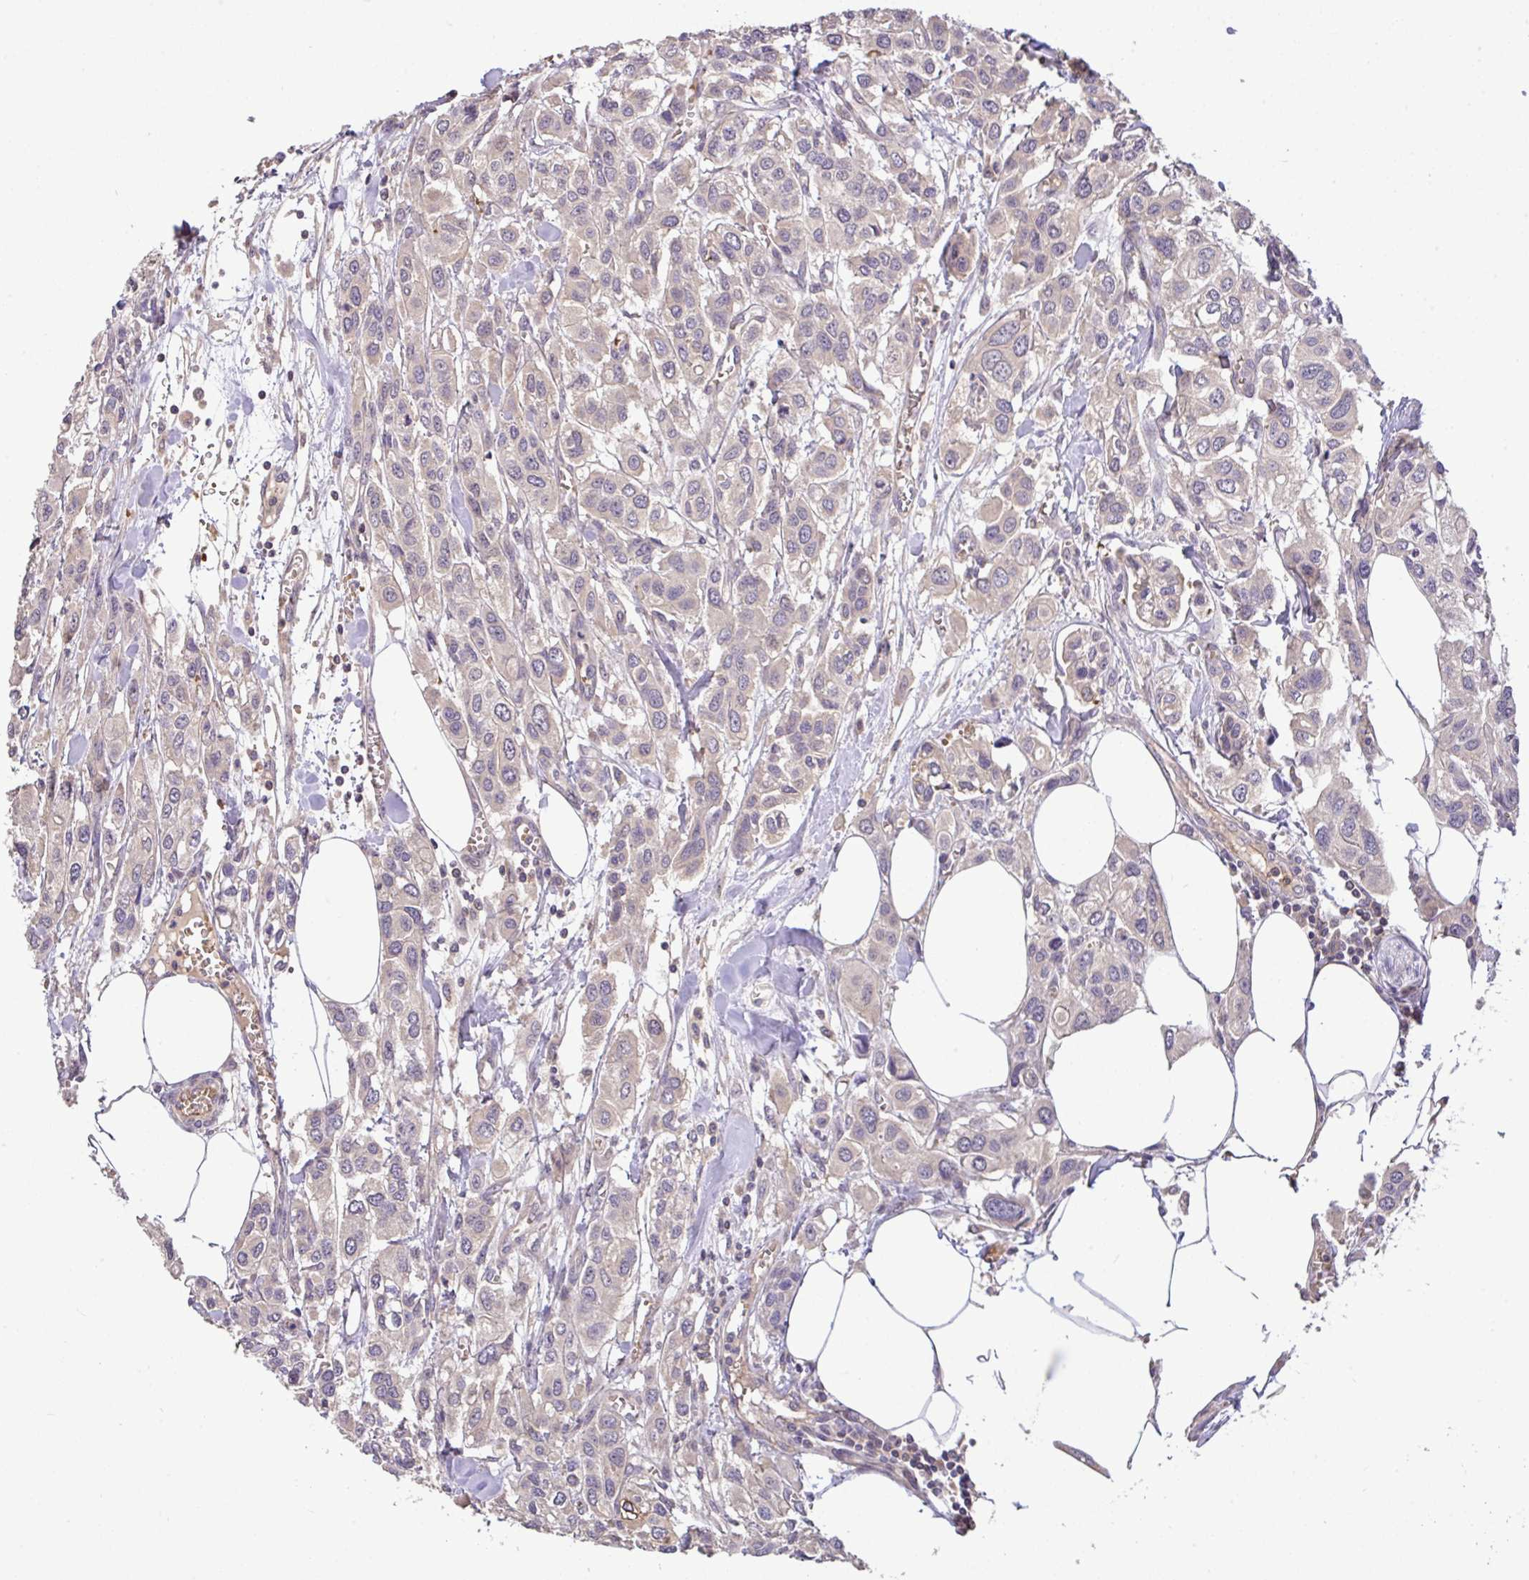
{"staining": {"intensity": "negative", "quantity": "none", "location": "none"}, "tissue": "urothelial cancer", "cell_type": "Tumor cells", "image_type": "cancer", "snomed": [{"axis": "morphology", "description": "Urothelial carcinoma, High grade"}, {"axis": "topography", "description": "Urinary bladder"}], "caption": "Human urothelial carcinoma (high-grade) stained for a protein using immunohistochemistry (IHC) exhibits no expression in tumor cells.", "gene": "C1QTNF9B", "patient": {"sex": "male", "age": 67}}